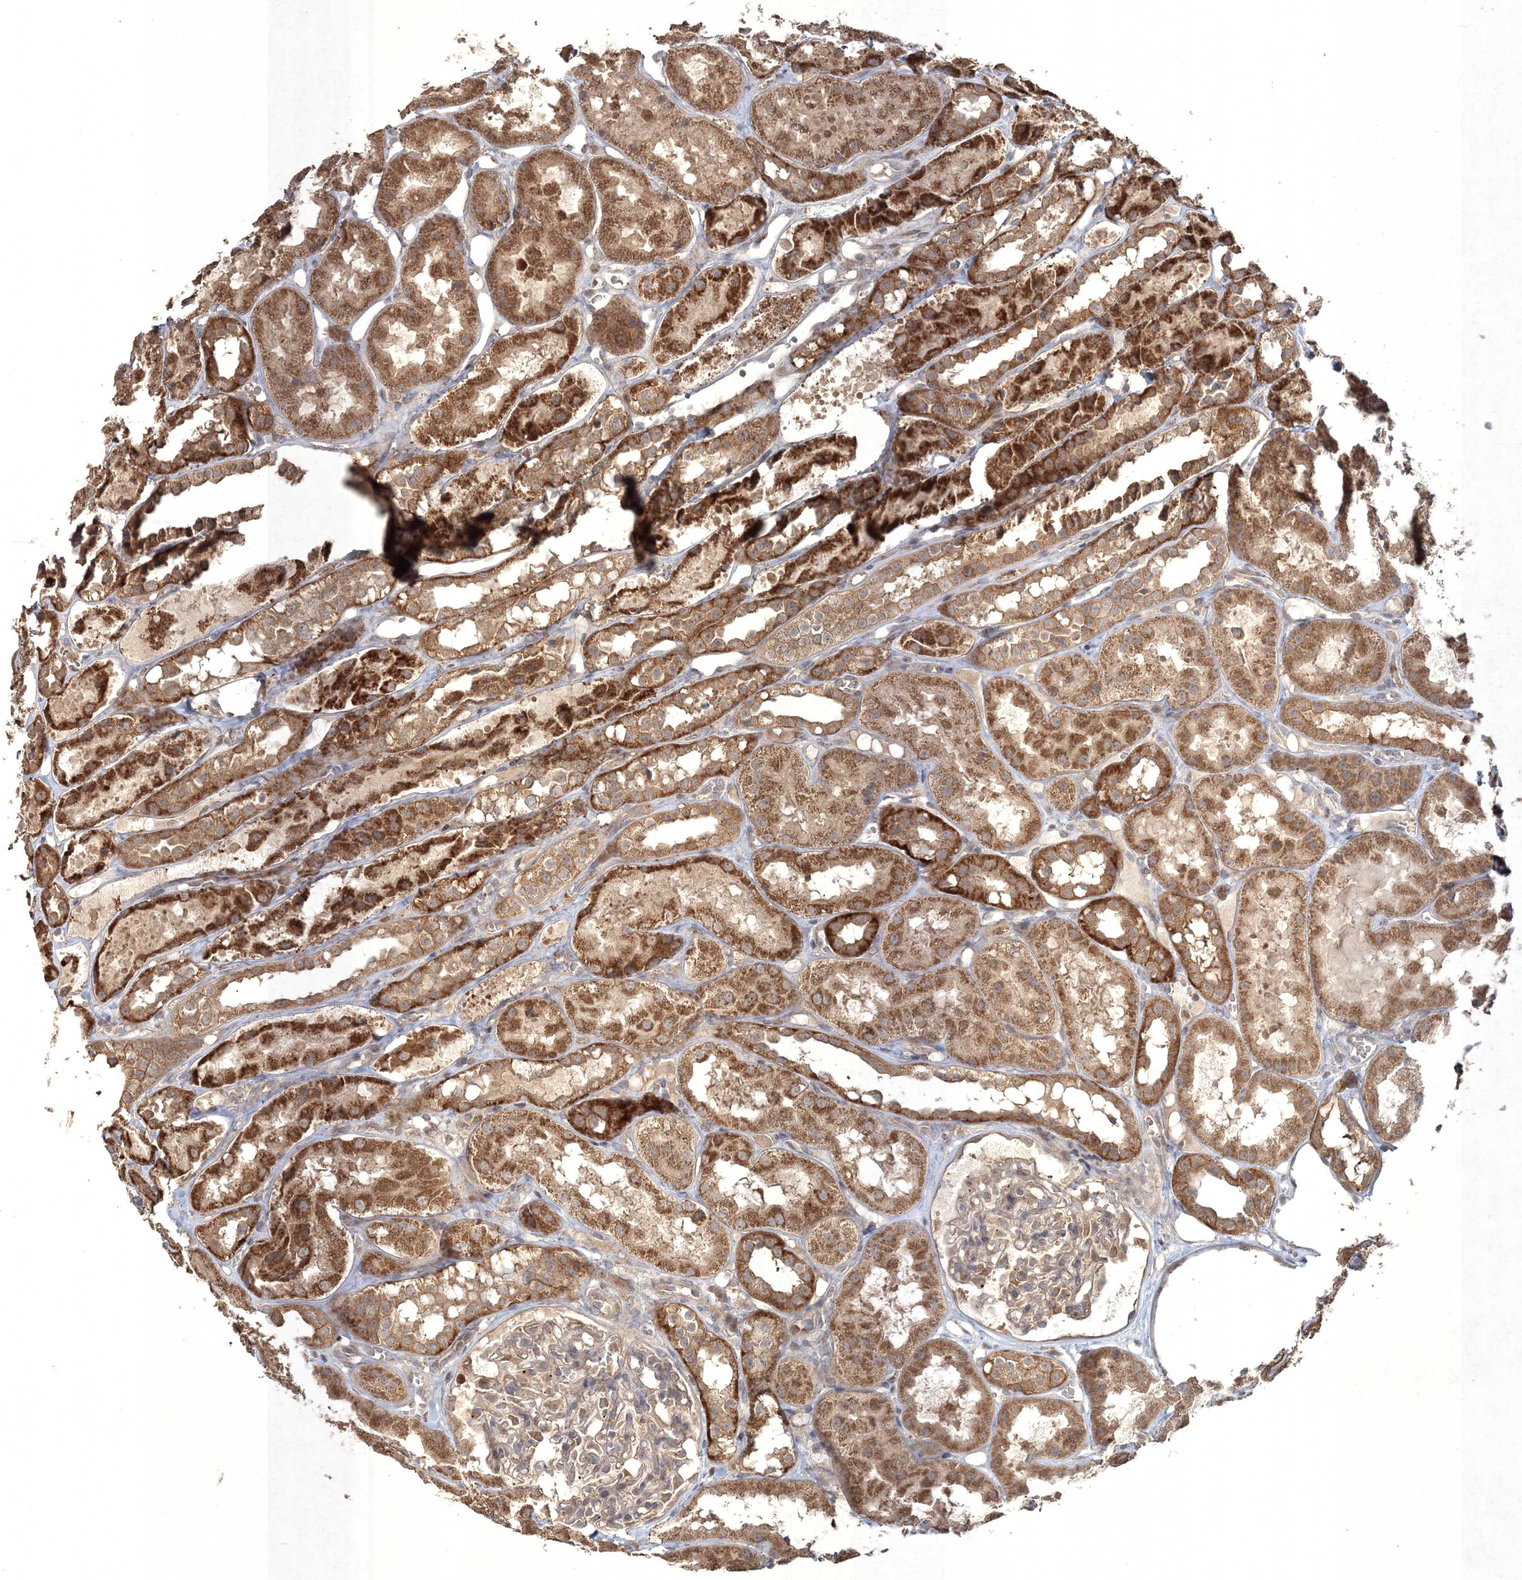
{"staining": {"intensity": "weak", "quantity": "<25%", "location": "cytoplasmic/membranous"}, "tissue": "kidney", "cell_type": "Cells in glomeruli", "image_type": "normal", "snomed": [{"axis": "morphology", "description": "Normal tissue, NOS"}, {"axis": "topography", "description": "Kidney"}], "caption": "Cells in glomeruli show no significant protein expression in unremarkable kidney. (Stains: DAB immunohistochemistry with hematoxylin counter stain, Microscopy: brightfield microscopy at high magnification).", "gene": "SPRY1", "patient": {"sex": "male", "age": 16}}